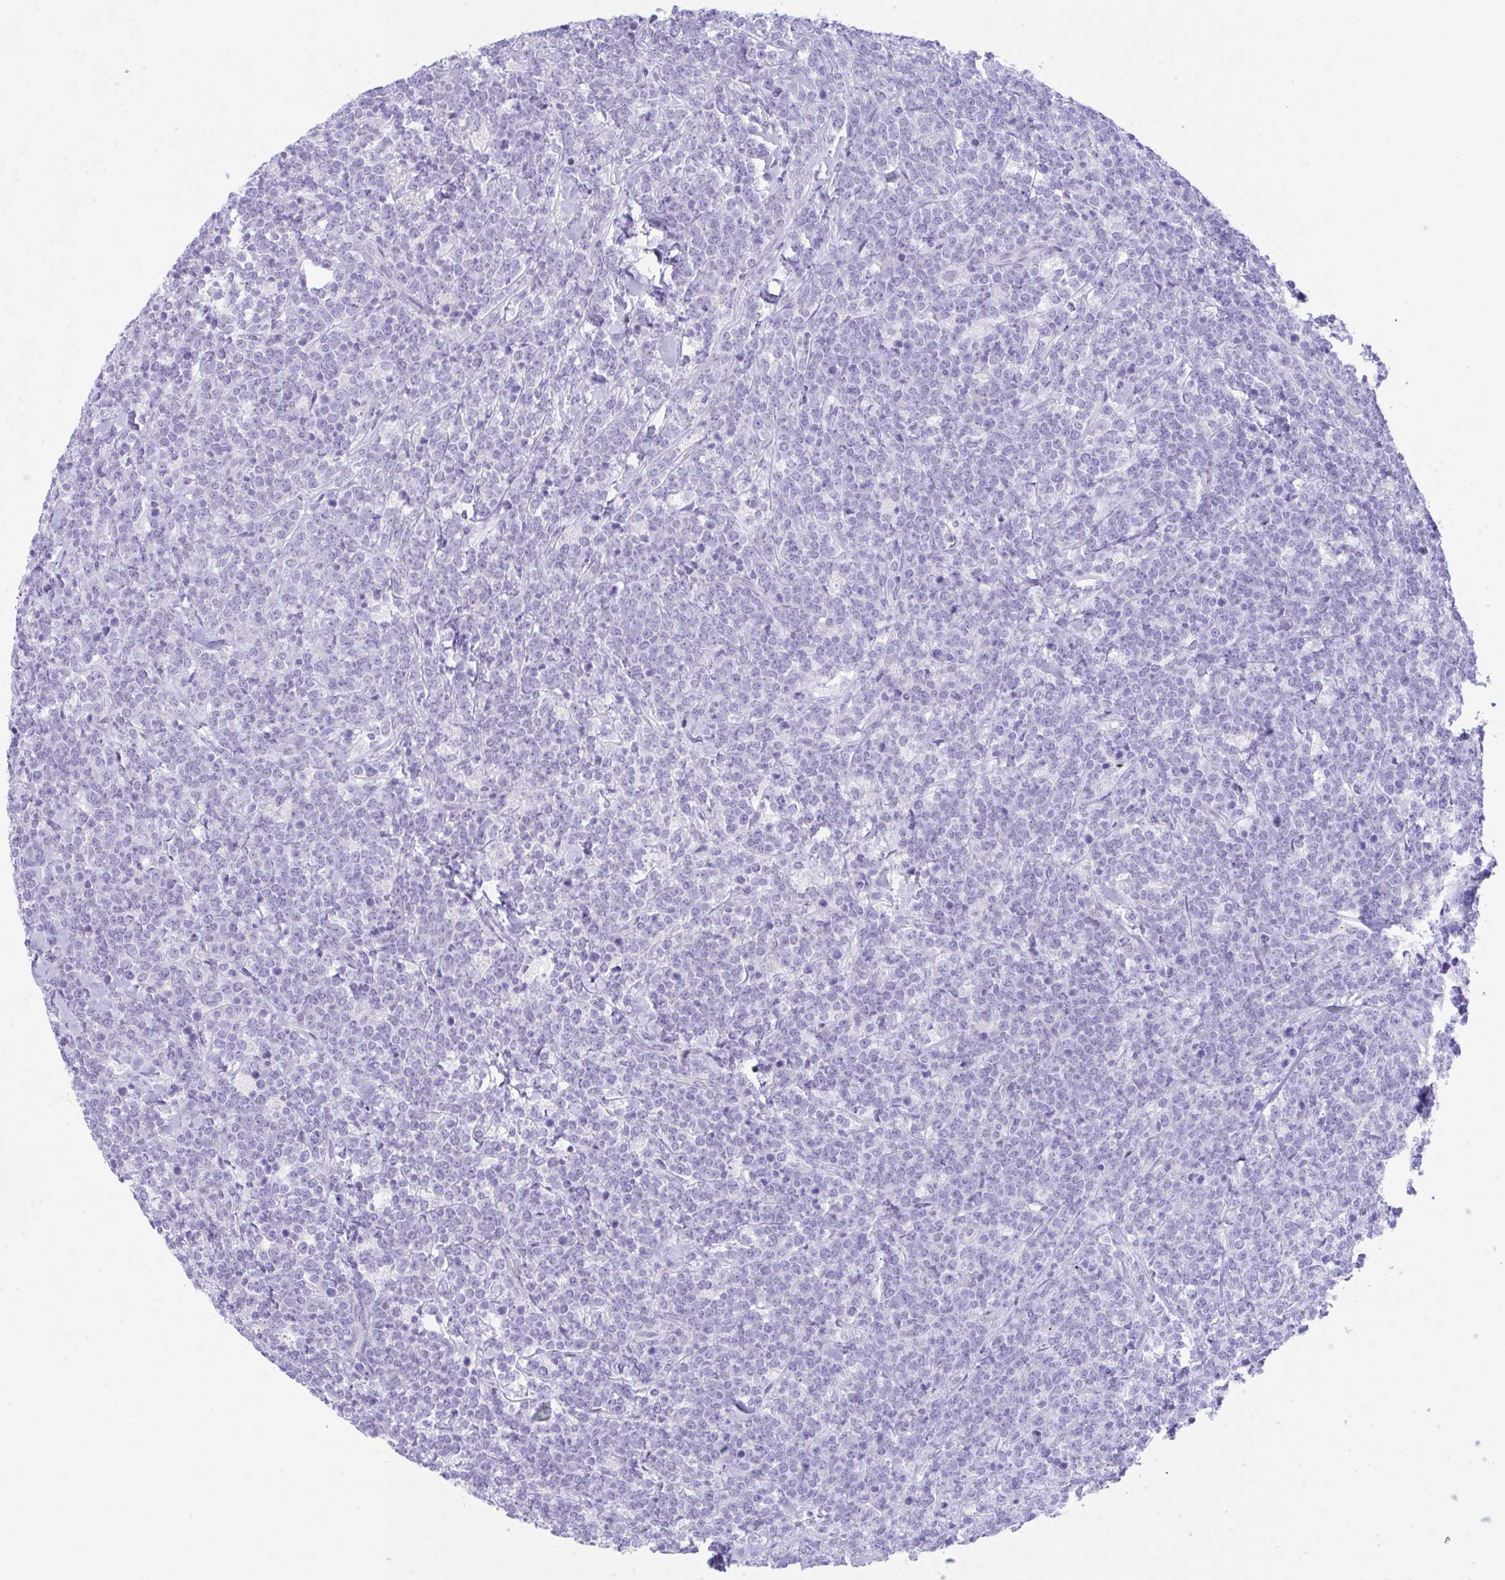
{"staining": {"intensity": "negative", "quantity": "none", "location": "none"}, "tissue": "lymphoma", "cell_type": "Tumor cells", "image_type": "cancer", "snomed": [{"axis": "morphology", "description": "Malignant lymphoma, non-Hodgkin's type, High grade"}, {"axis": "topography", "description": "Small intestine"}, {"axis": "topography", "description": "Colon"}], "caption": "There is no significant expression in tumor cells of lymphoma.", "gene": "NDUFAF8", "patient": {"sex": "male", "age": 8}}